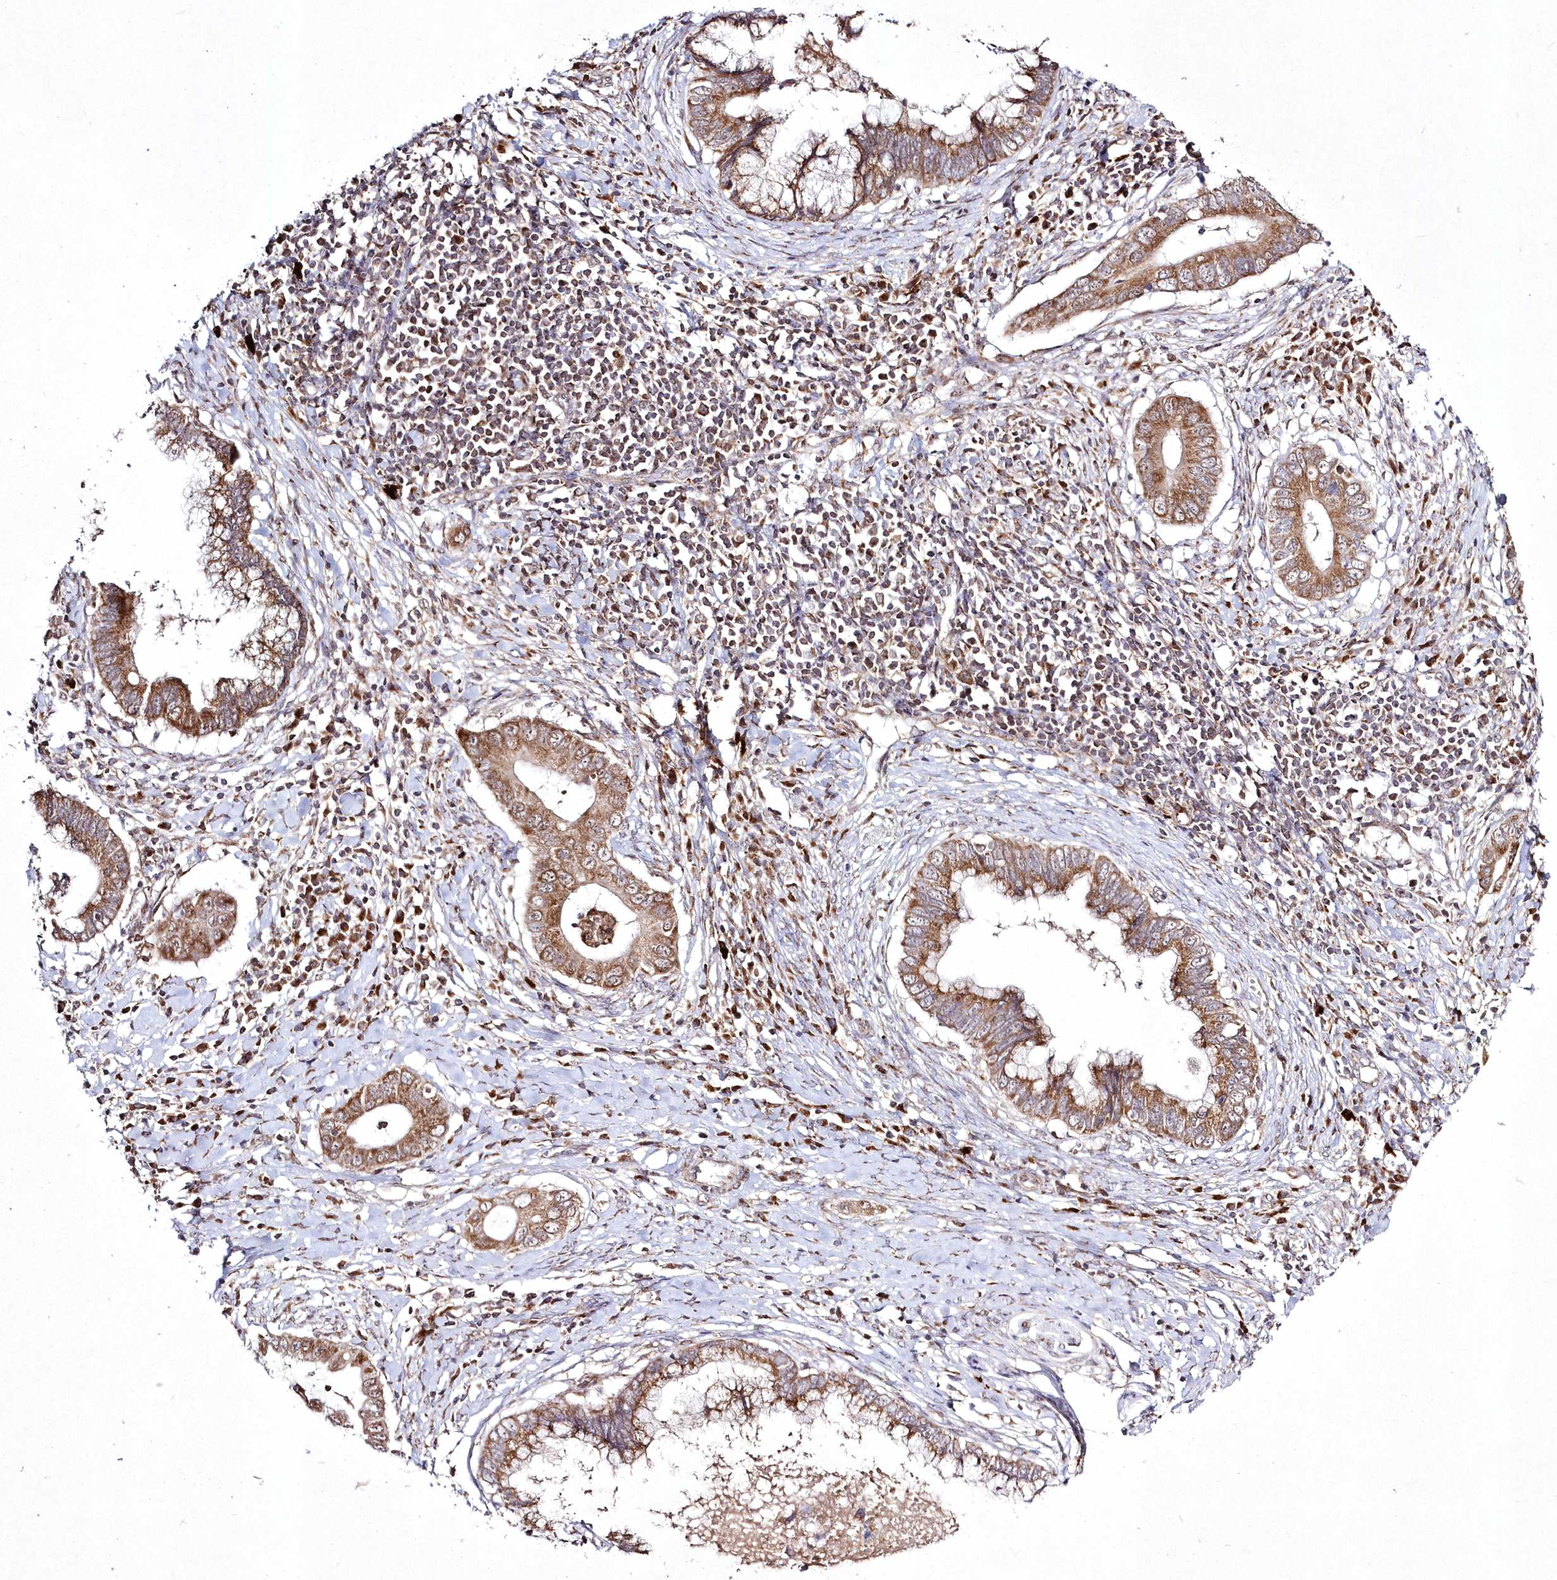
{"staining": {"intensity": "moderate", "quantity": ">75%", "location": "cytoplasmic/membranous"}, "tissue": "cervical cancer", "cell_type": "Tumor cells", "image_type": "cancer", "snomed": [{"axis": "morphology", "description": "Adenocarcinoma, NOS"}, {"axis": "topography", "description": "Cervix"}], "caption": "Cervical adenocarcinoma stained with DAB immunohistochemistry demonstrates medium levels of moderate cytoplasmic/membranous staining in about >75% of tumor cells.", "gene": "PEX13", "patient": {"sex": "female", "age": 44}}